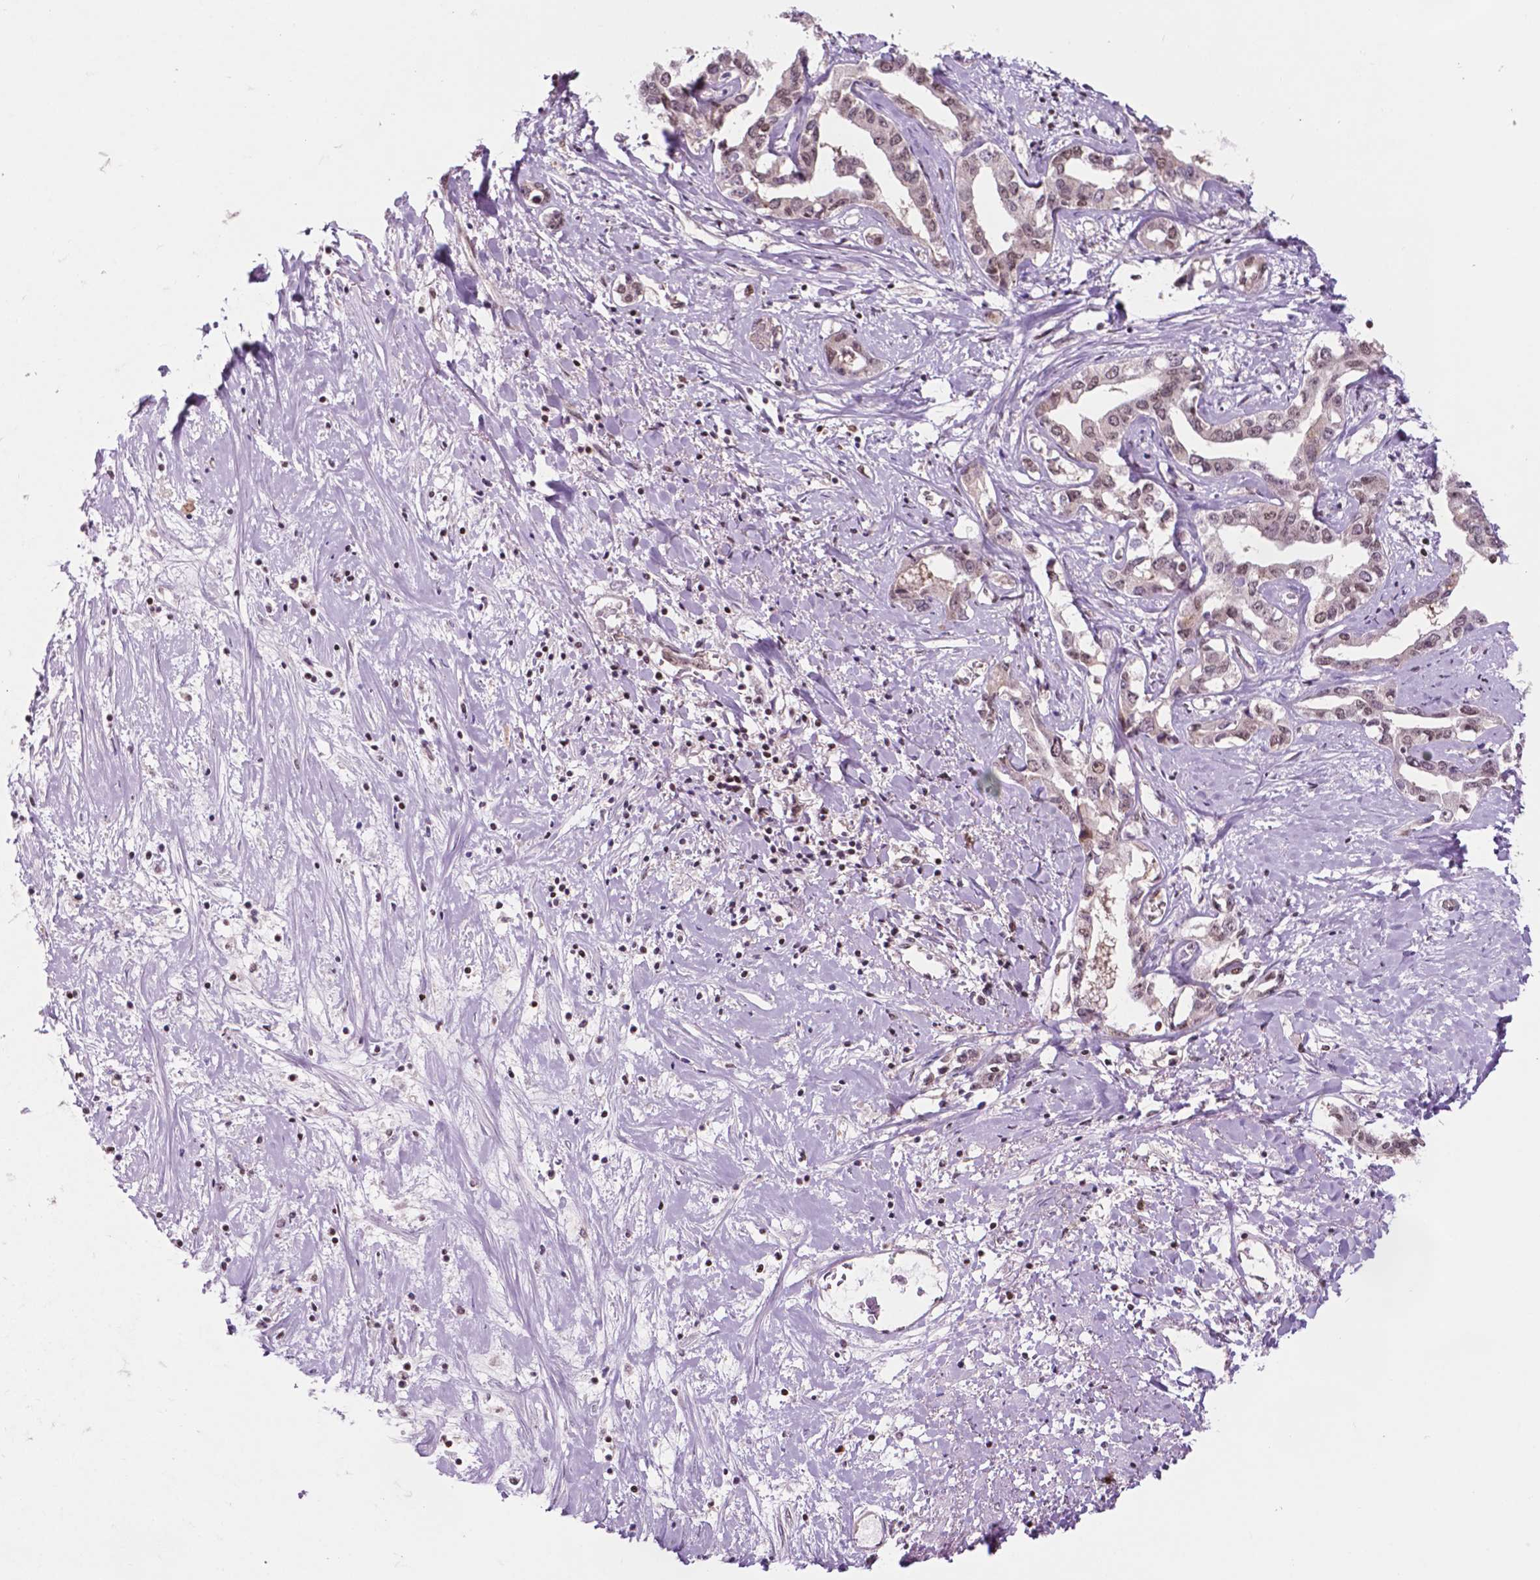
{"staining": {"intensity": "weak", "quantity": ">75%", "location": "nuclear"}, "tissue": "liver cancer", "cell_type": "Tumor cells", "image_type": "cancer", "snomed": [{"axis": "morphology", "description": "Cholangiocarcinoma"}, {"axis": "topography", "description": "Liver"}], "caption": "Protein staining exhibits weak nuclear staining in approximately >75% of tumor cells in cholangiocarcinoma (liver).", "gene": "PER2", "patient": {"sex": "male", "age": 59}}